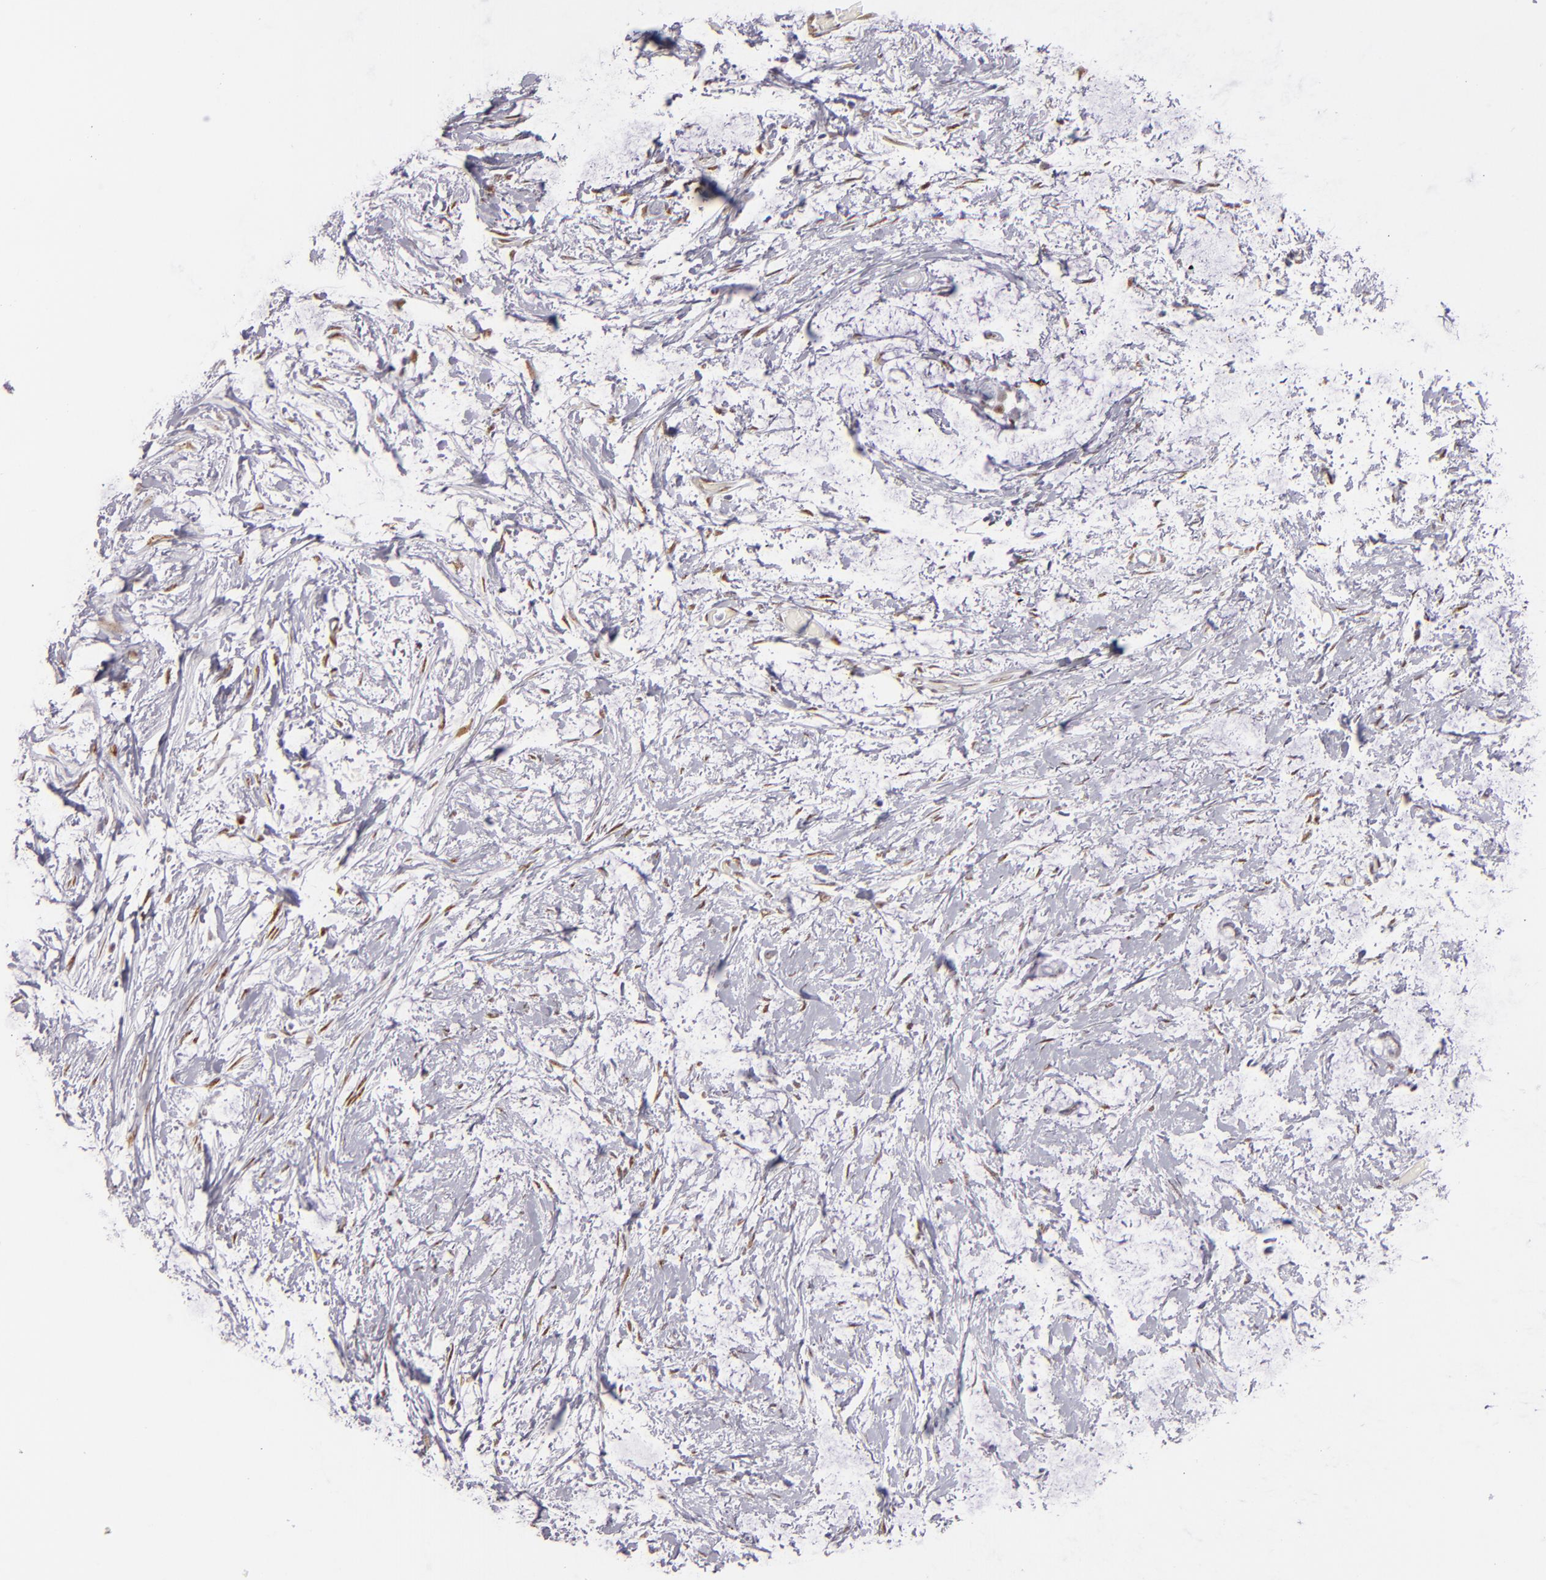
{"staining": {"intensity": "weak", "quantity": "<25%", "location": "nuclear"}, "tissue": "colorectal cancer", "cell_type": "Tumor cells", "image_type": "cancer", "snomed": [{"axis": "morphology", "description": "Normal tissue, NOS"}, {"axis": "morphology", "description": "Adenocarcinoma, NOS"}, {"axis": "topography", "description": "Colon"}, {"axis": "topography", "description": "Peripheral nerve tissue"}], "caption": "The immunohistochemistry (IHC) histopathology image has no significant positivity in tumor cells of colorectal adenocarcinoma tissue.", "gene": "TOP3A", "patient": {"sex": "male", "age": 14}}